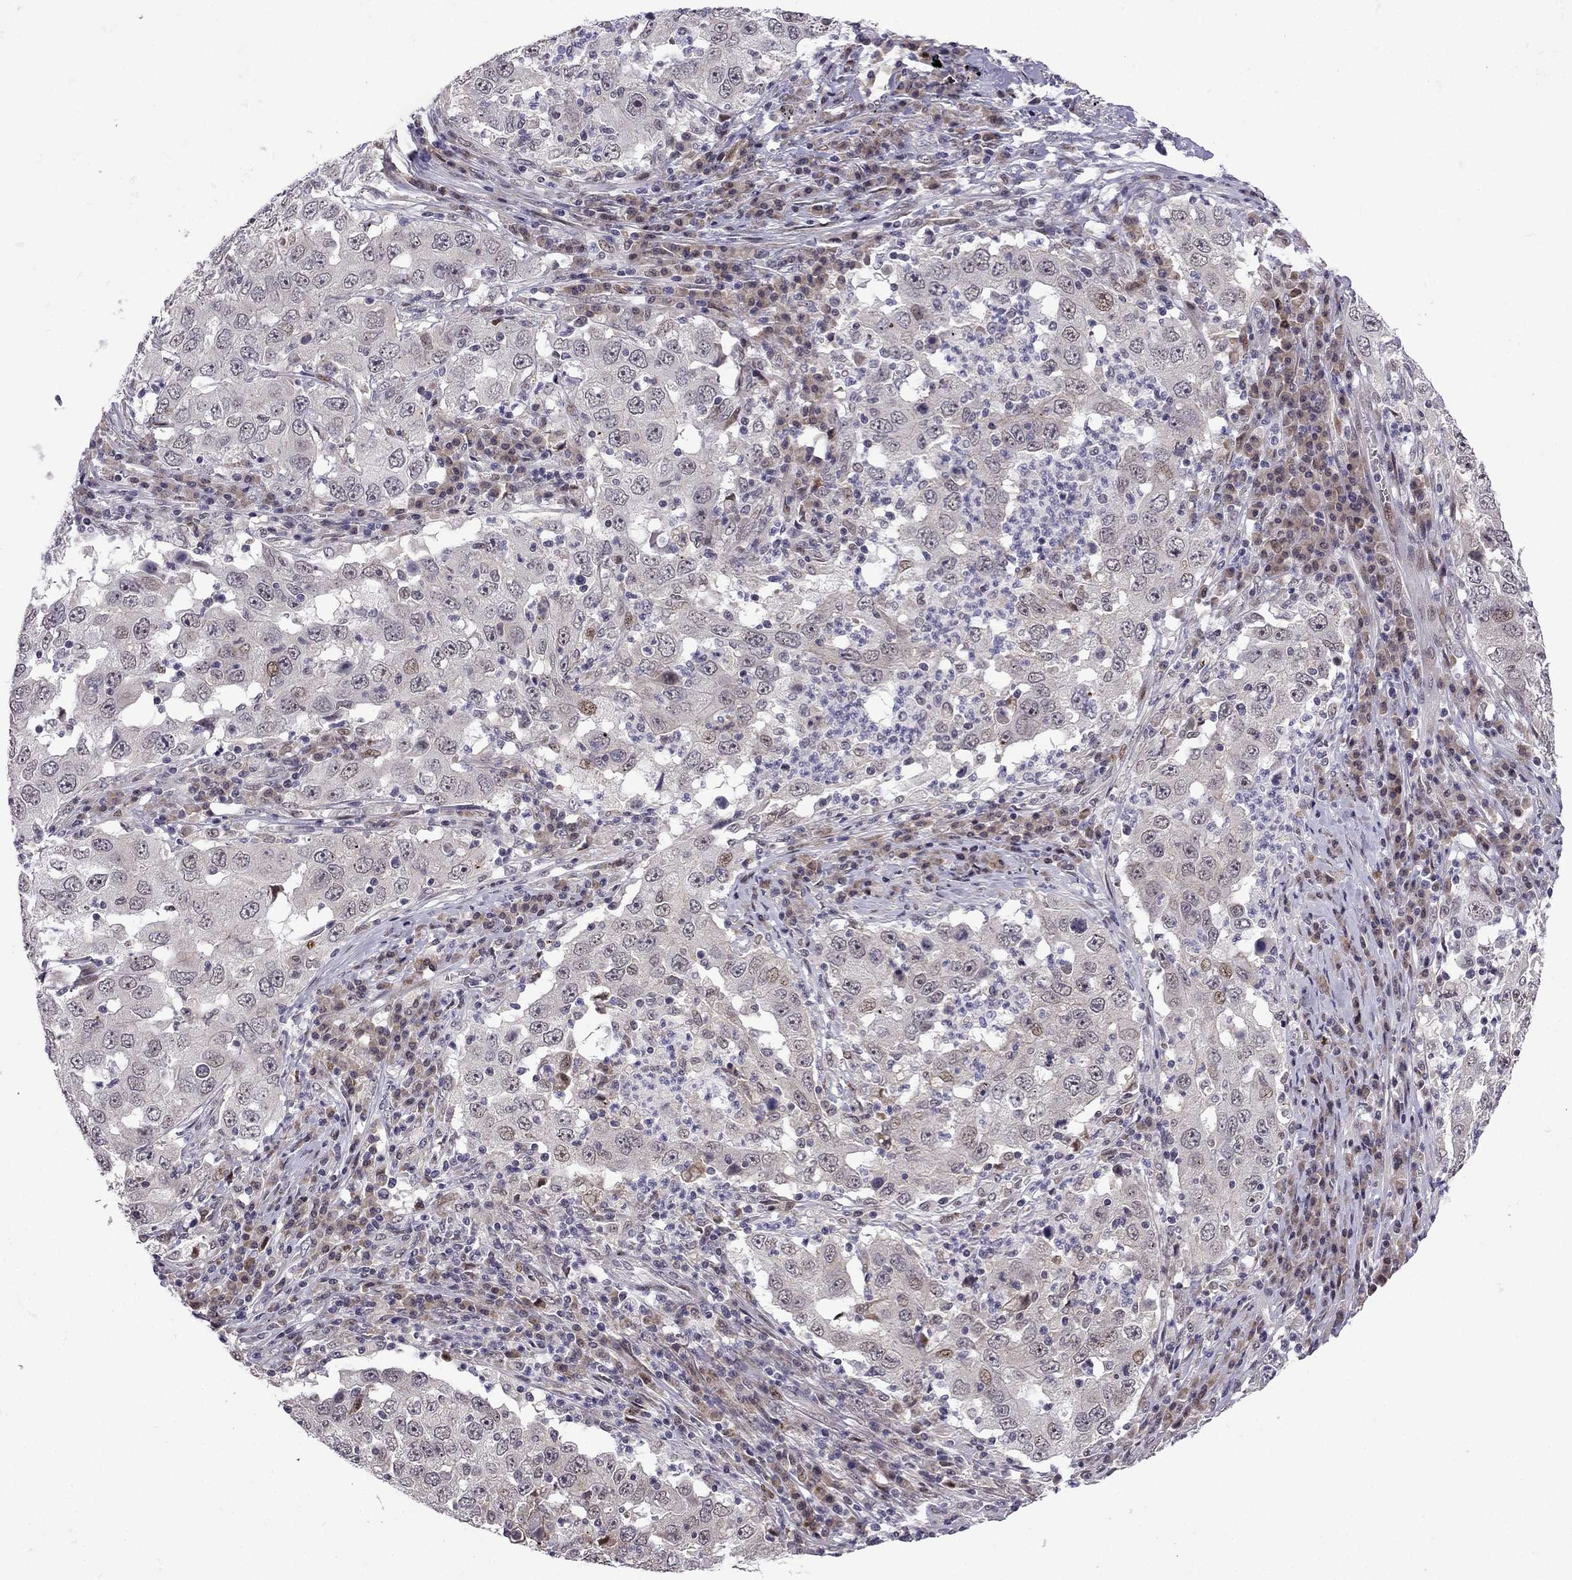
{"staining": {"intensity": "negative", "quantity": "none", "location": "none"}, "tissue": "lung cancer", "cell_type": "Tumor cells", "image_type": "cancer", "snomed": [{"axis": "morphology", "description": "Adenocarcinoma, NOS"}, {"axis": "topography", "description": "Lung"}], "caption": "Image shows no significant protein staining in tumor cells of lung cancer (adenocarcinoma).", "gene": "FGF3", "patient": {"sex": "male", "age": 73}}